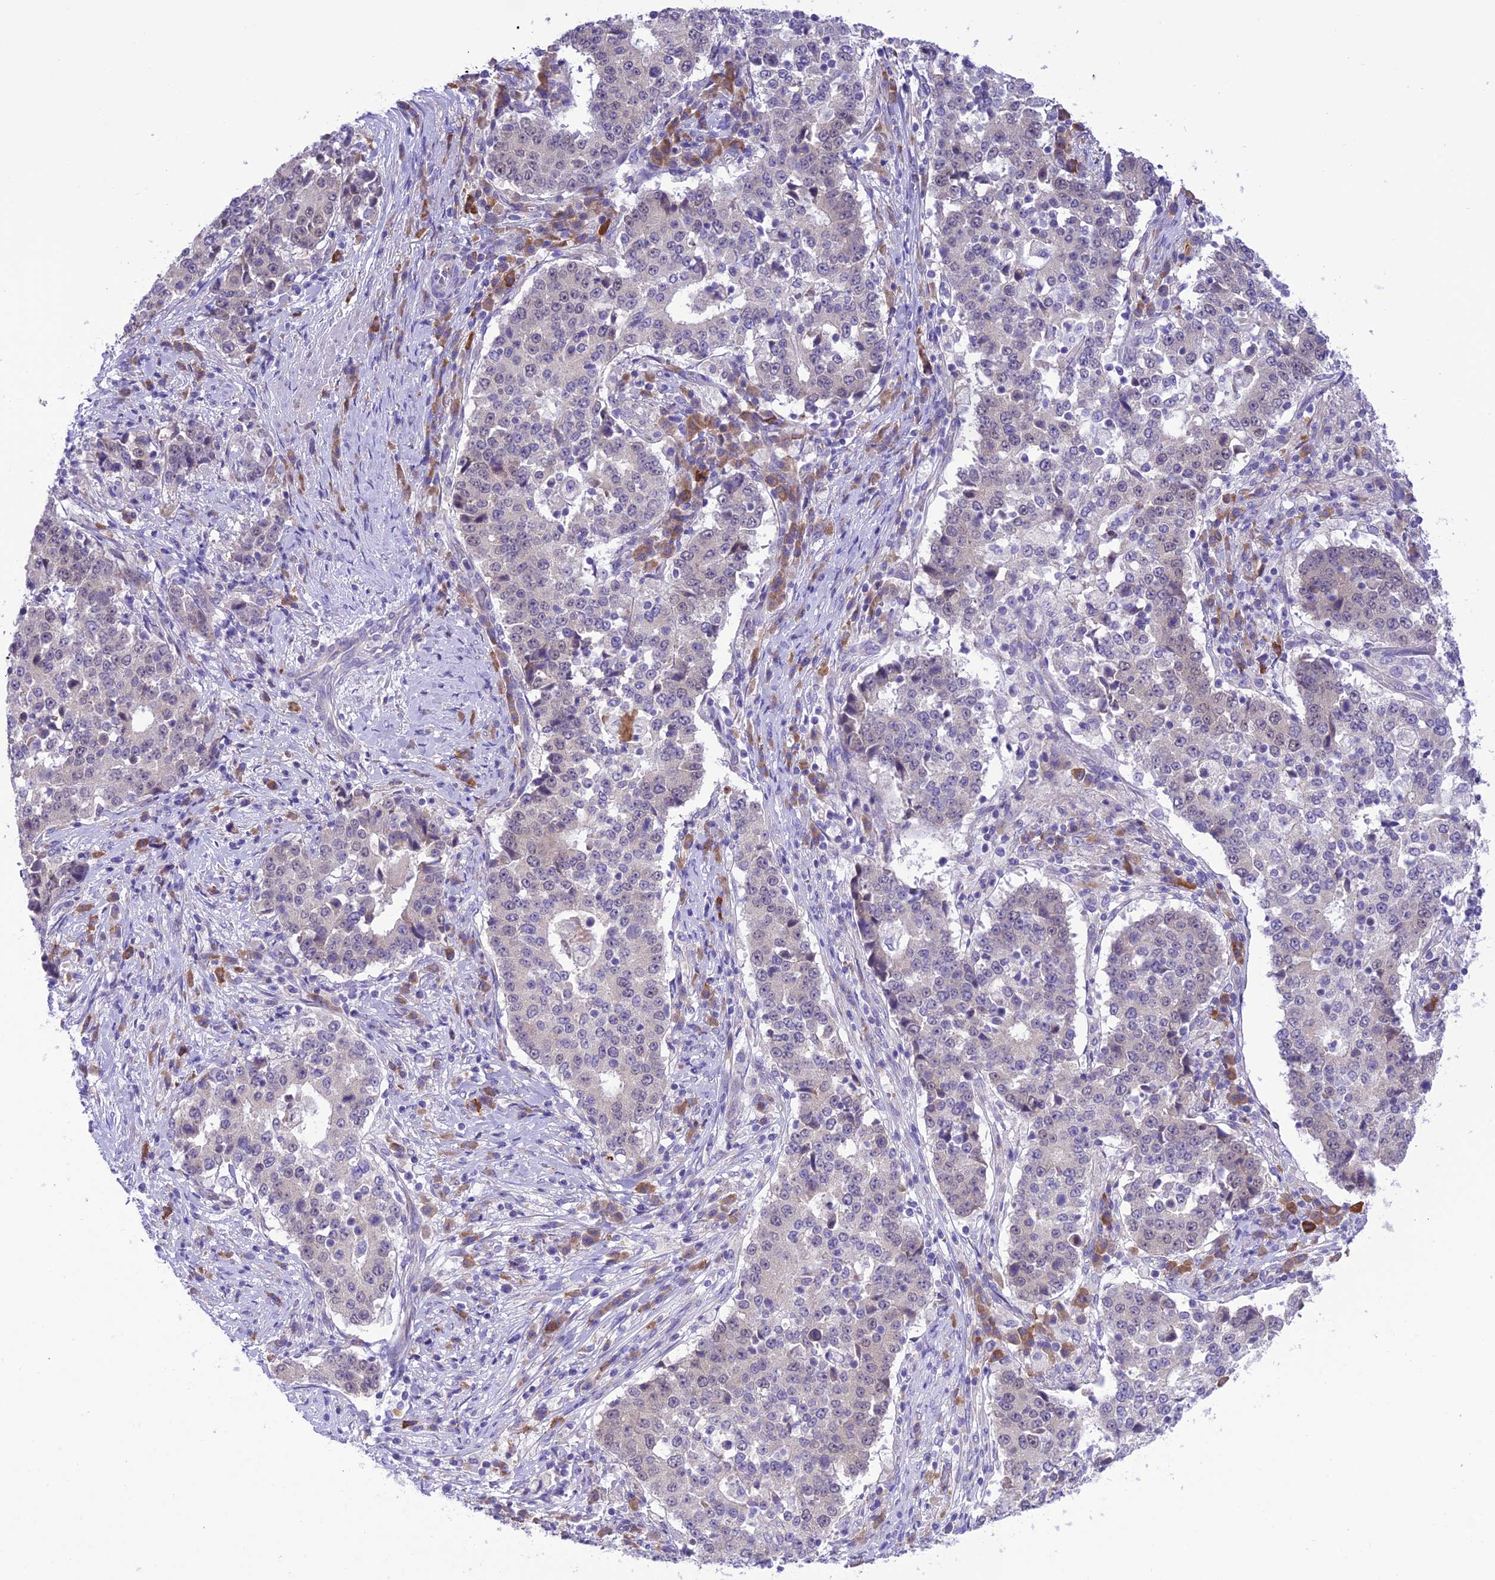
{"staining": {"intensity": "negative", "quantity": "none", "location": "none"}, "tissue": "stomach cancer", "cell_type": "Tumor cells", "image_type": "cancer", "snomed": [{"axis": "morphology", "description": "Adenocarcinoma, NOS"}, {"axis": "topography", "description": "Stomach"}], "caption": "High magnification brightfield microscopy of adenocarcinoma (stomach) stained with DAB (brown) and counterstained with hematoxylin (blue): tumor cells show no significant positivity.", "gene": "RNF126", "patient": {"sex": "male", "age": 59}}